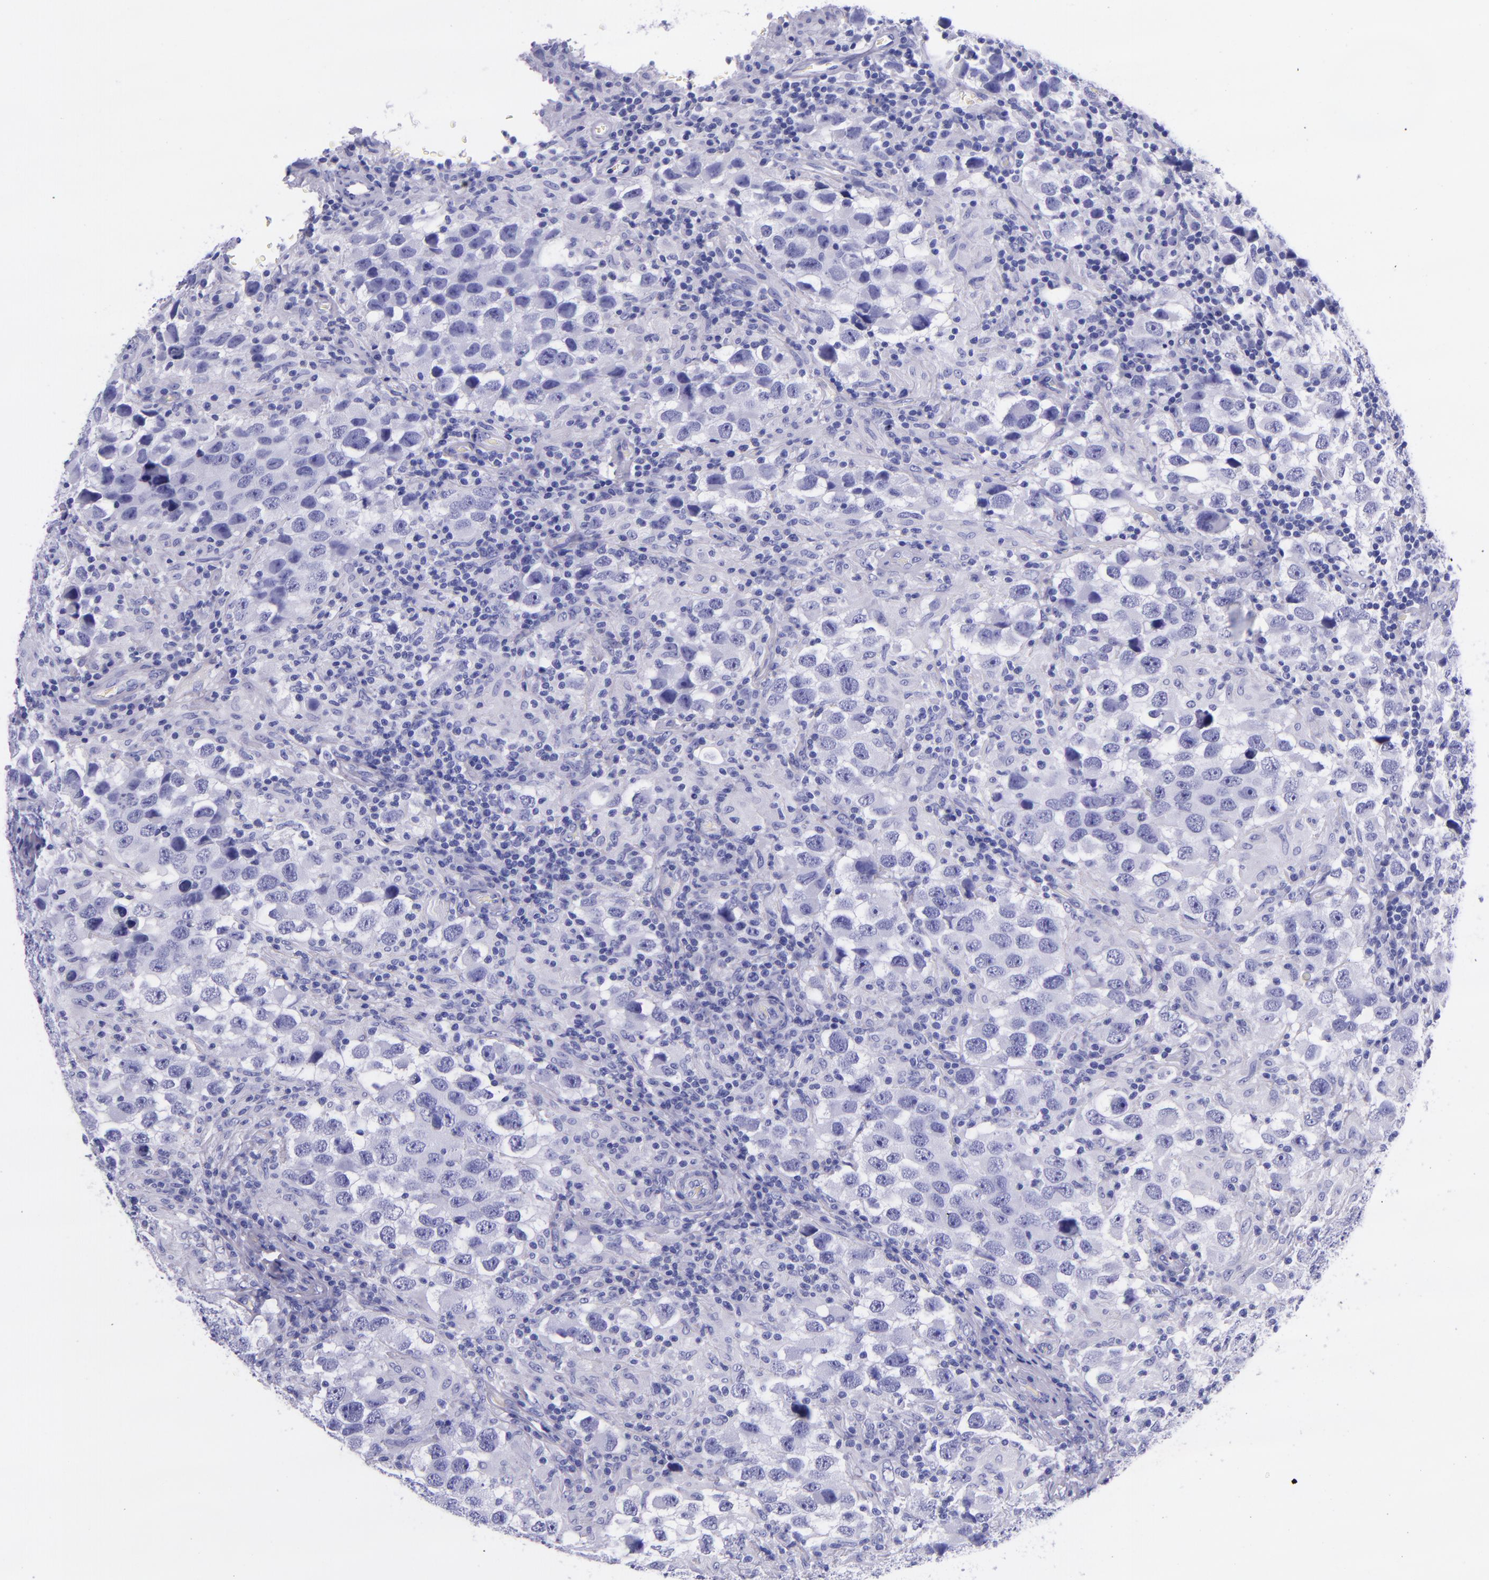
{"staining": {"intensity": "negative", "quantity": "none", "location": "none"}, "tissue": "testis cancer", "cell_type": "Tumor cells", "image_type": "cancer", "snomed": [{"axis": "morphology", "description": "Carcinoma, Embryonal, NOS"}, {"axis": "topography", "description": "Testis"}], "caption": "Tumor cells are negative for protein expression in human testis cancer (embryonal carcinoma). The staining was performed using DAB (3,3'-diaminobenzidine) to visualize the protein expression in brown, while the nuclei were stained in blue with hematoxylin (Magnification: 20x).", "gene": "MBP", "patient": {"sex": "male", "age": 21}}